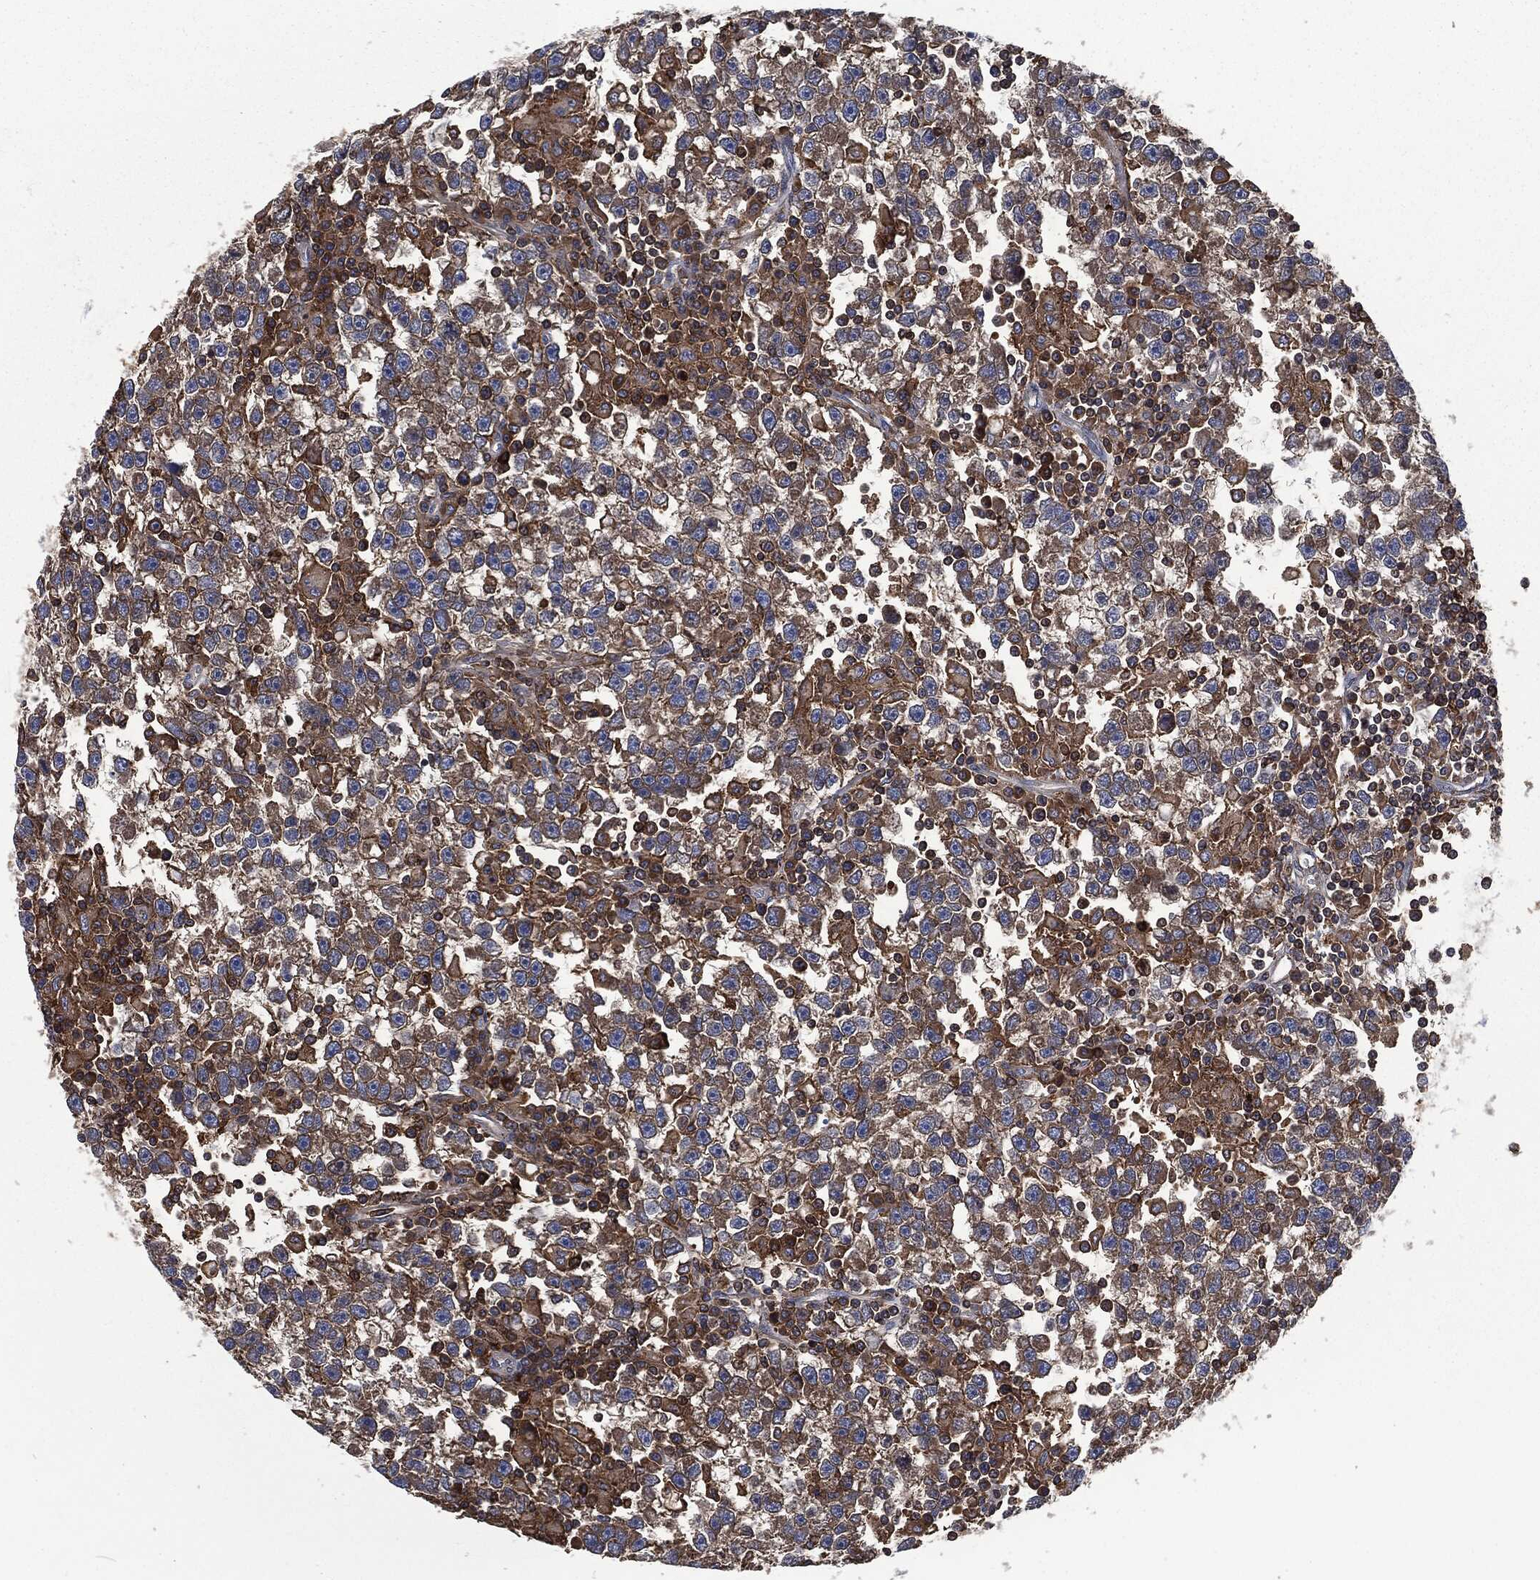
{"staining": {"intensity": "moderate", "quantity": "<25%", "location": "cytoplasmic/membranous"}, "tissue": "testis cancer", "cell_type": "Tumor cells", "image_type": "cancer", "snomed": [{"axis": "morphology", "description": "Seminoma, NOS"}, {"axis": "topography", "description": "Testis"}], "caption": "DAB immunohistochemical staining of human testis seminoma displays moderate cytoplasmic/membranous protein positivity in about <25% of tumor cells.", "gene": "LGALS9", "patient": {"sex": "male", "age": 47}}